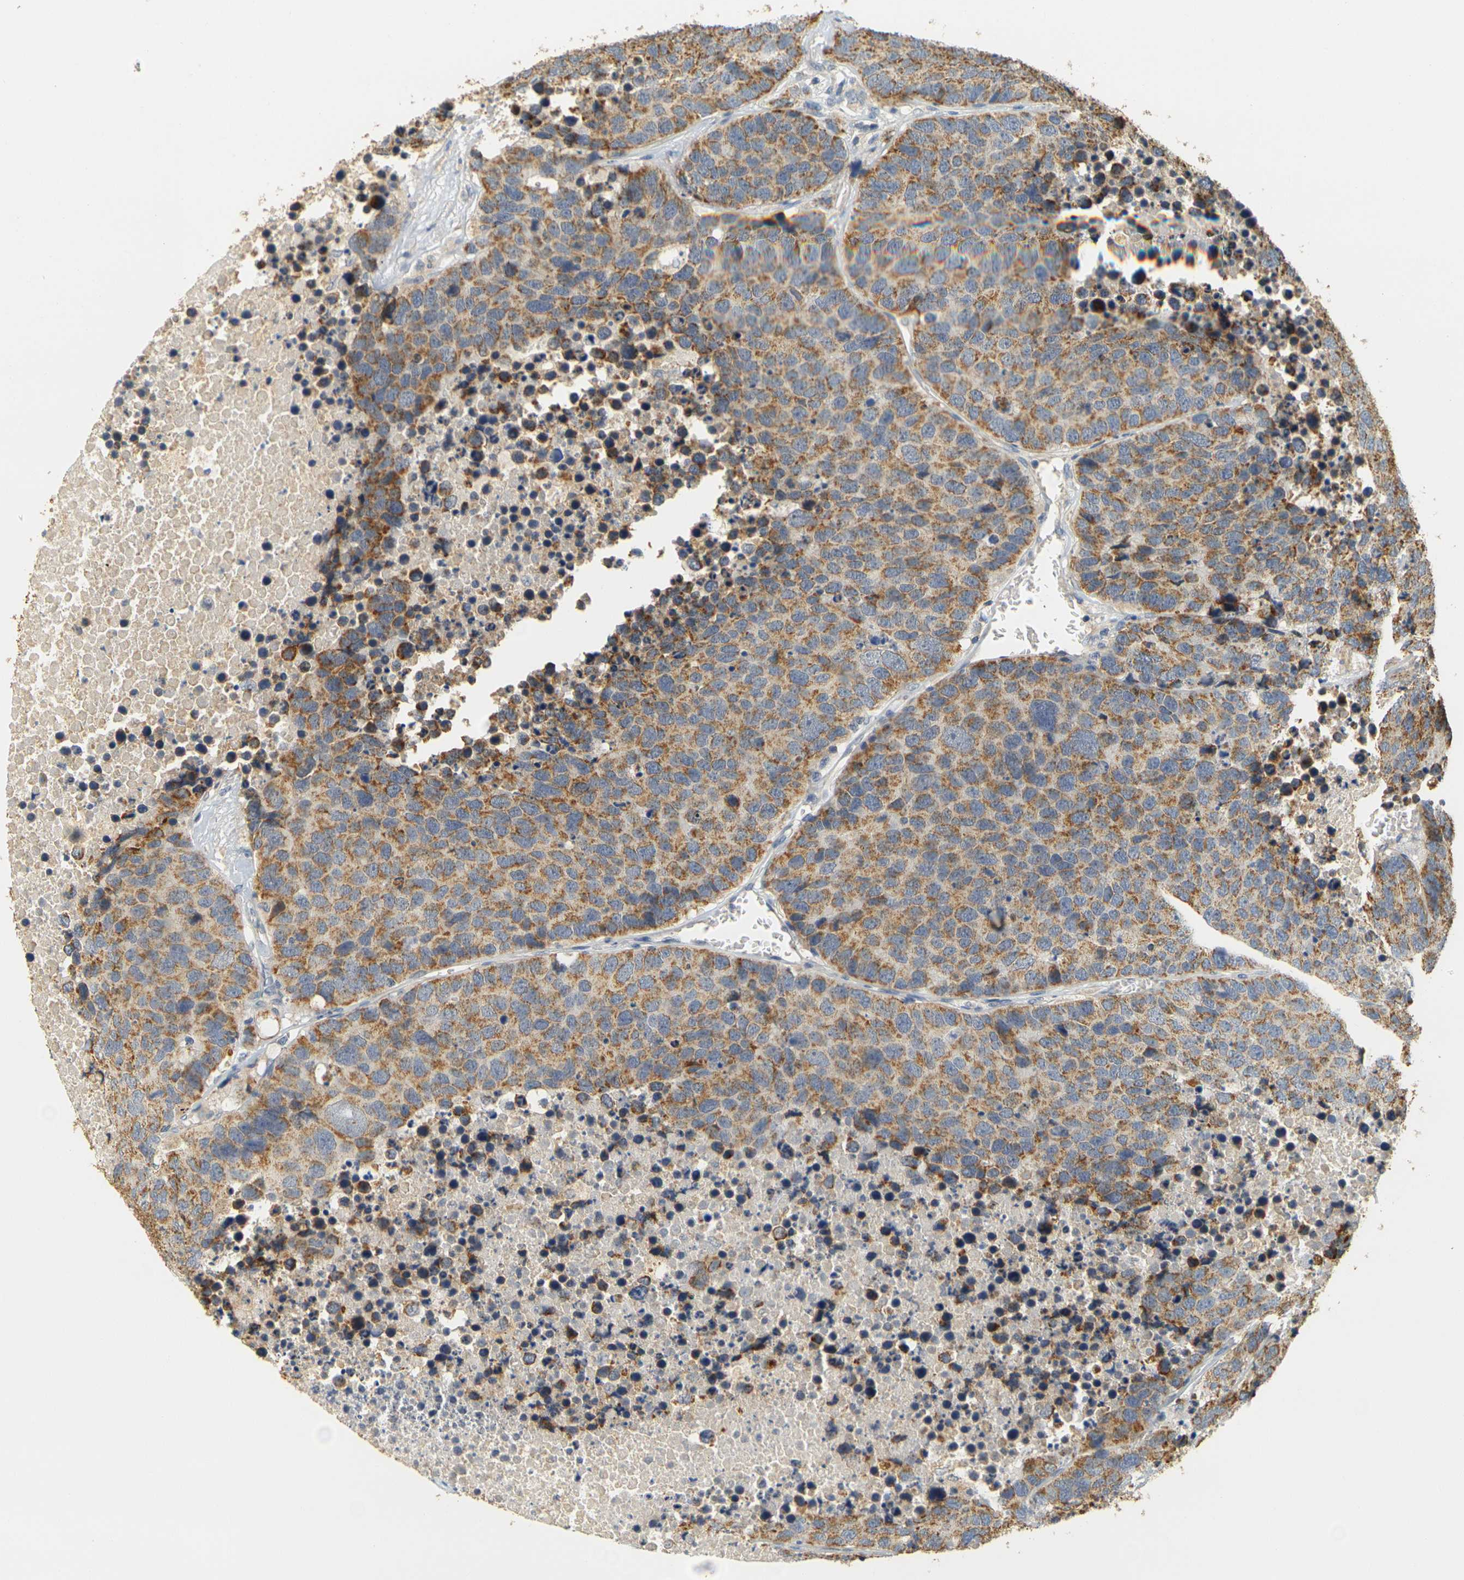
{"staining": {"intensity": "moderate", "quantity": ">75%", "location": "cytoplasmic/membranous"}, "tissue": "carcinoid", "cell_type": "Tumor cells", "image_type": "cancer", "snomed": [{"axis": "morphology", "description": "Carcinoid, malignant, NOS"}, {"axis": "topography", "description": "Lung"}], "caption": "Immunohistochemistry (IHC) micrograph of human carcinoid stained for a protein (brown), which exhibits medium levels of moderate cytoplasmic/membranous staining in approximately >75% of tumor cells.", "gene": "GDAP1", "patient": {"sex": "male", "age": 60}}